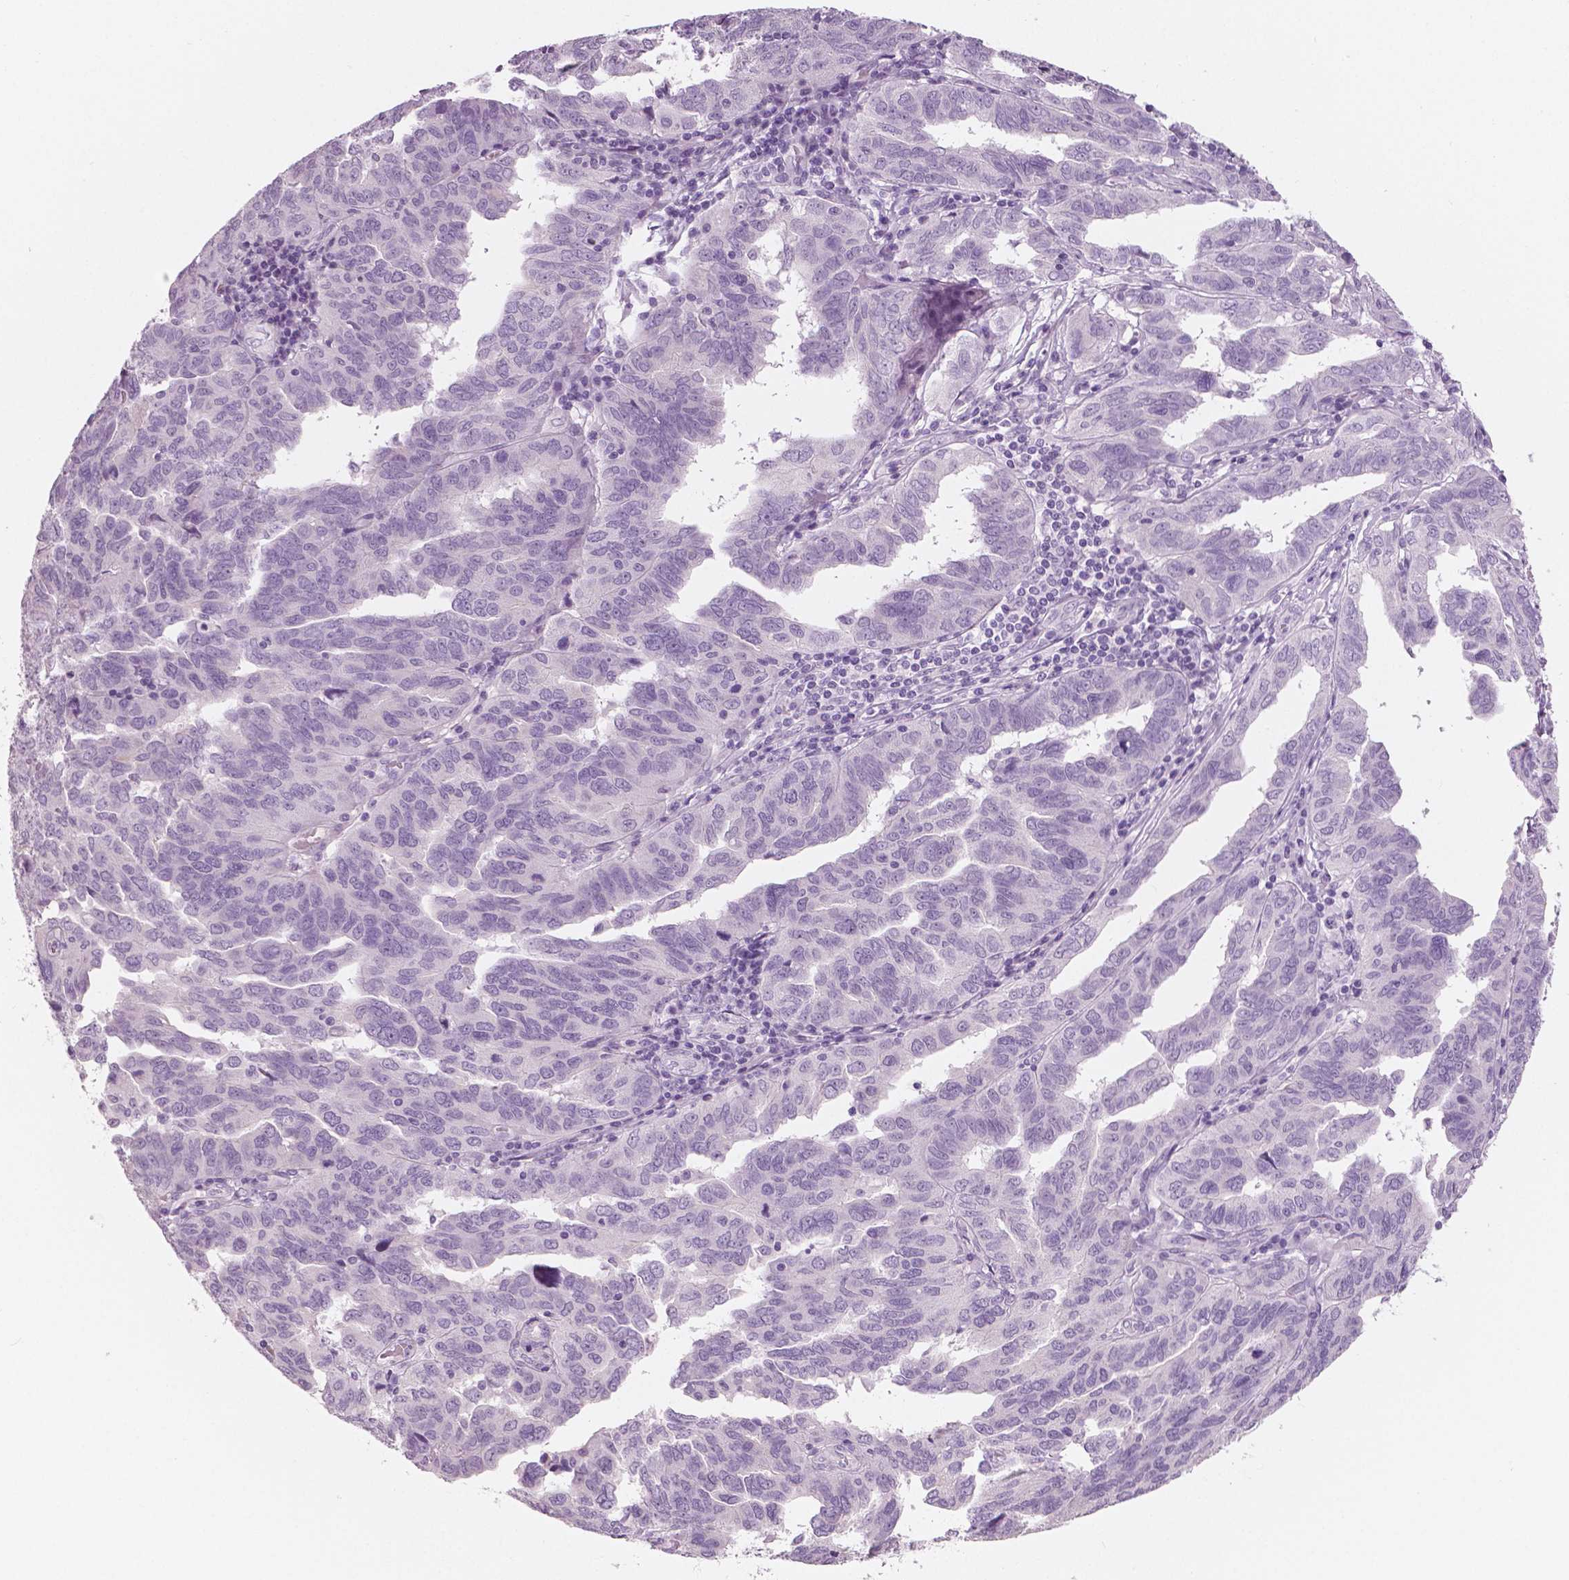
{"staining": {"intensity": "negative", "quantity": "none", "location": "none"}, "tissue": "ovarian cancer", "cell_type": "Tumor cells", "image_type": "cancer", "snomed": [{"axis": "morphology", "description": "Cystadenocarcinoma, serous, NOS"}, {"axis": "topography", "description": "Ovary"}], "caption": "An image of human serous cystadenocarcinoma (ovarian) is negative for staining in tumor cells. (DAB (3,3'-diaminobenzidine) immunohistochemistry (IHC), high magnification).", "gene": "SLC24A1", "patient": {"sex": "female", "age": 64}}